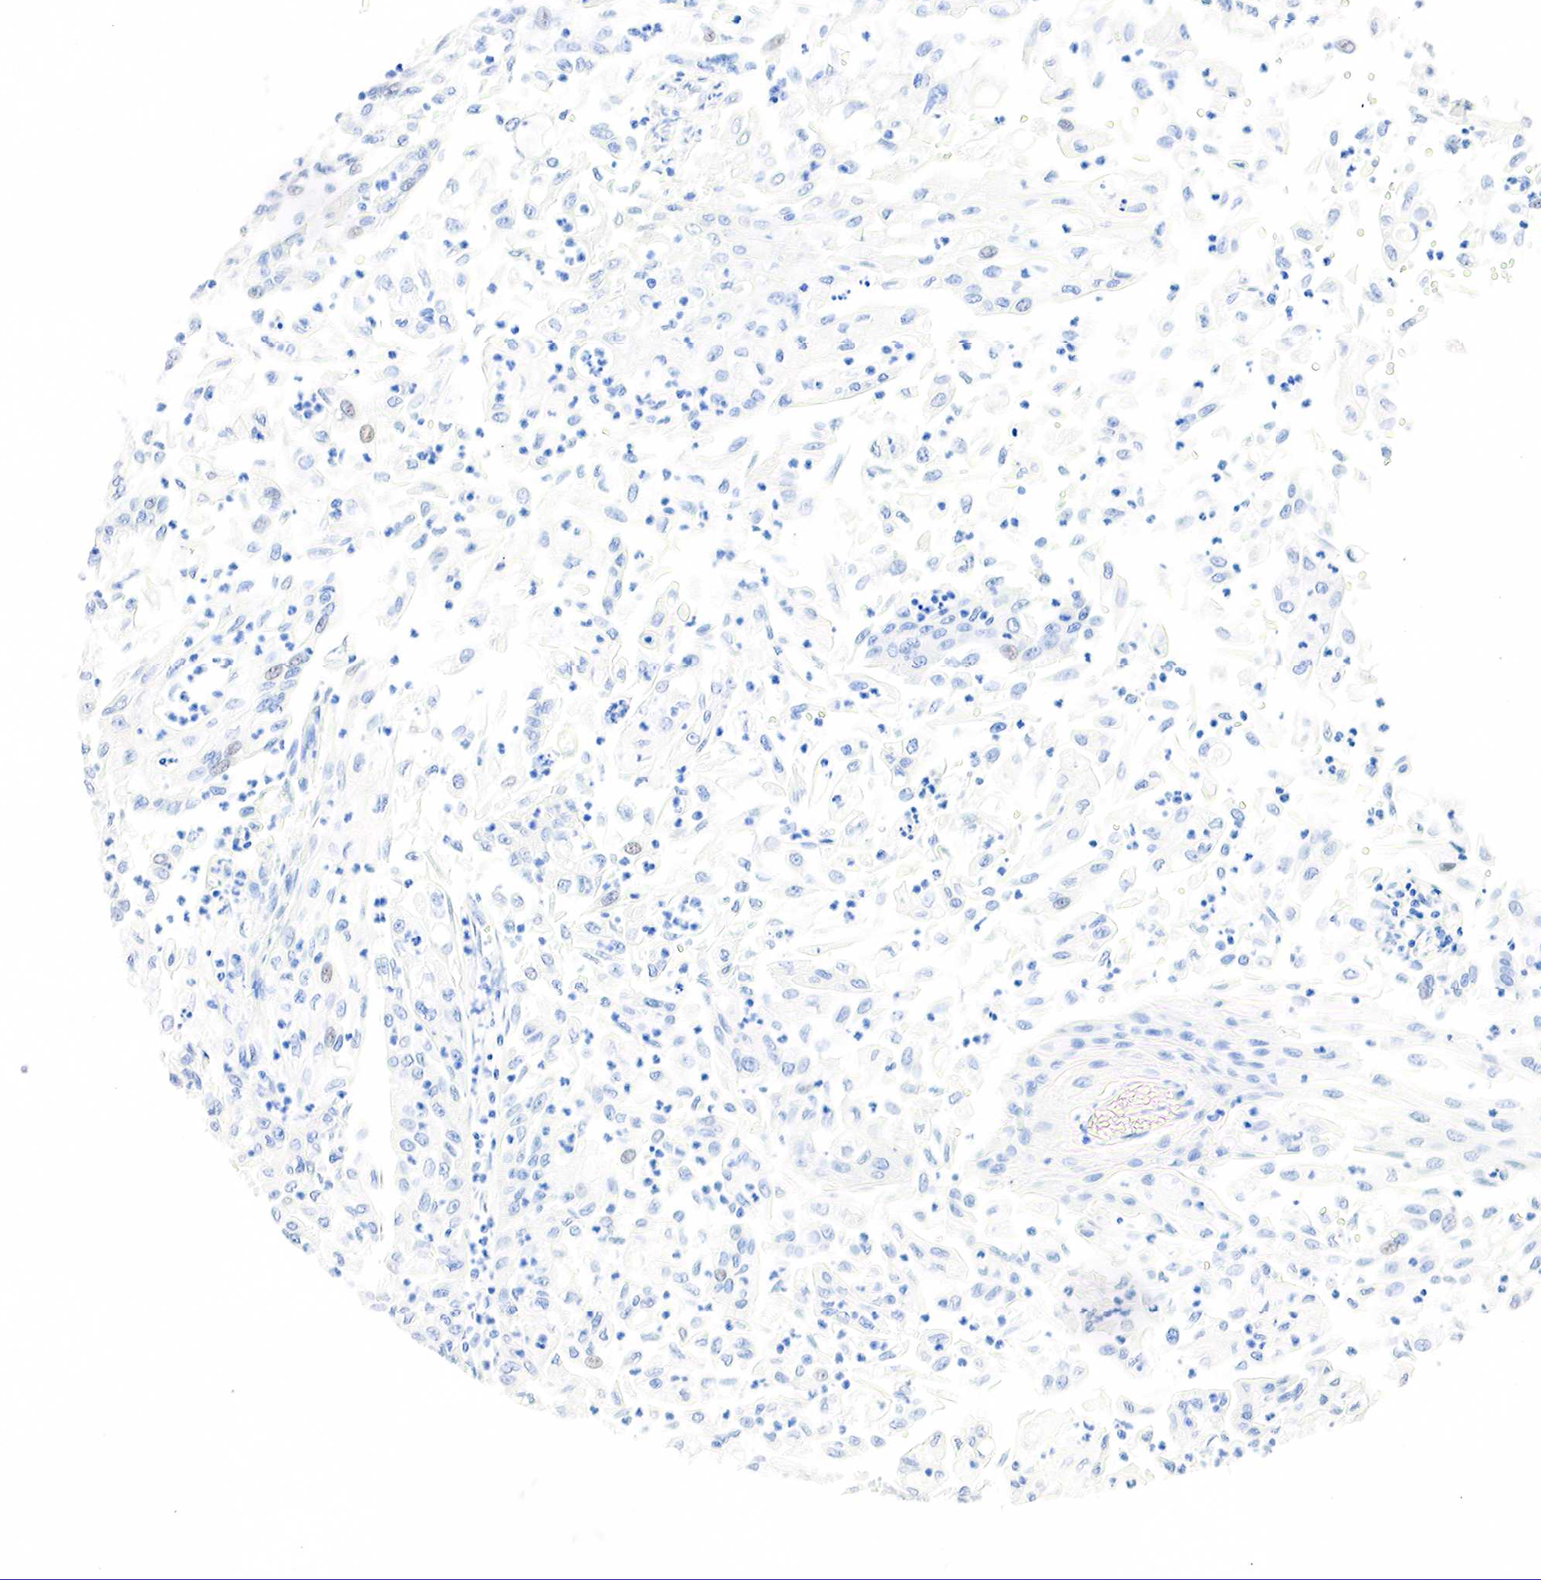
{"staining": {"intensity": "negative", "quantity": "none", "location": "none"}, "tissue": "endometrial cancer", "cell_type": "Tumor cells", "image_type": "cancer", "snomed": [{"axis": "morphology", "description": "Adenocarcinoma, NOS"}, {"axis": "topography", "description": "Endometrium"}], "caption": "Protein analysis of endometrial adenocarcinoma shows no significant staining in tumor cells. (DAB immunohistochemistry (IHC) with hematoxylin counter stain).", "gene": "PTH", "patient": {"sex": "female", "age": 75}}